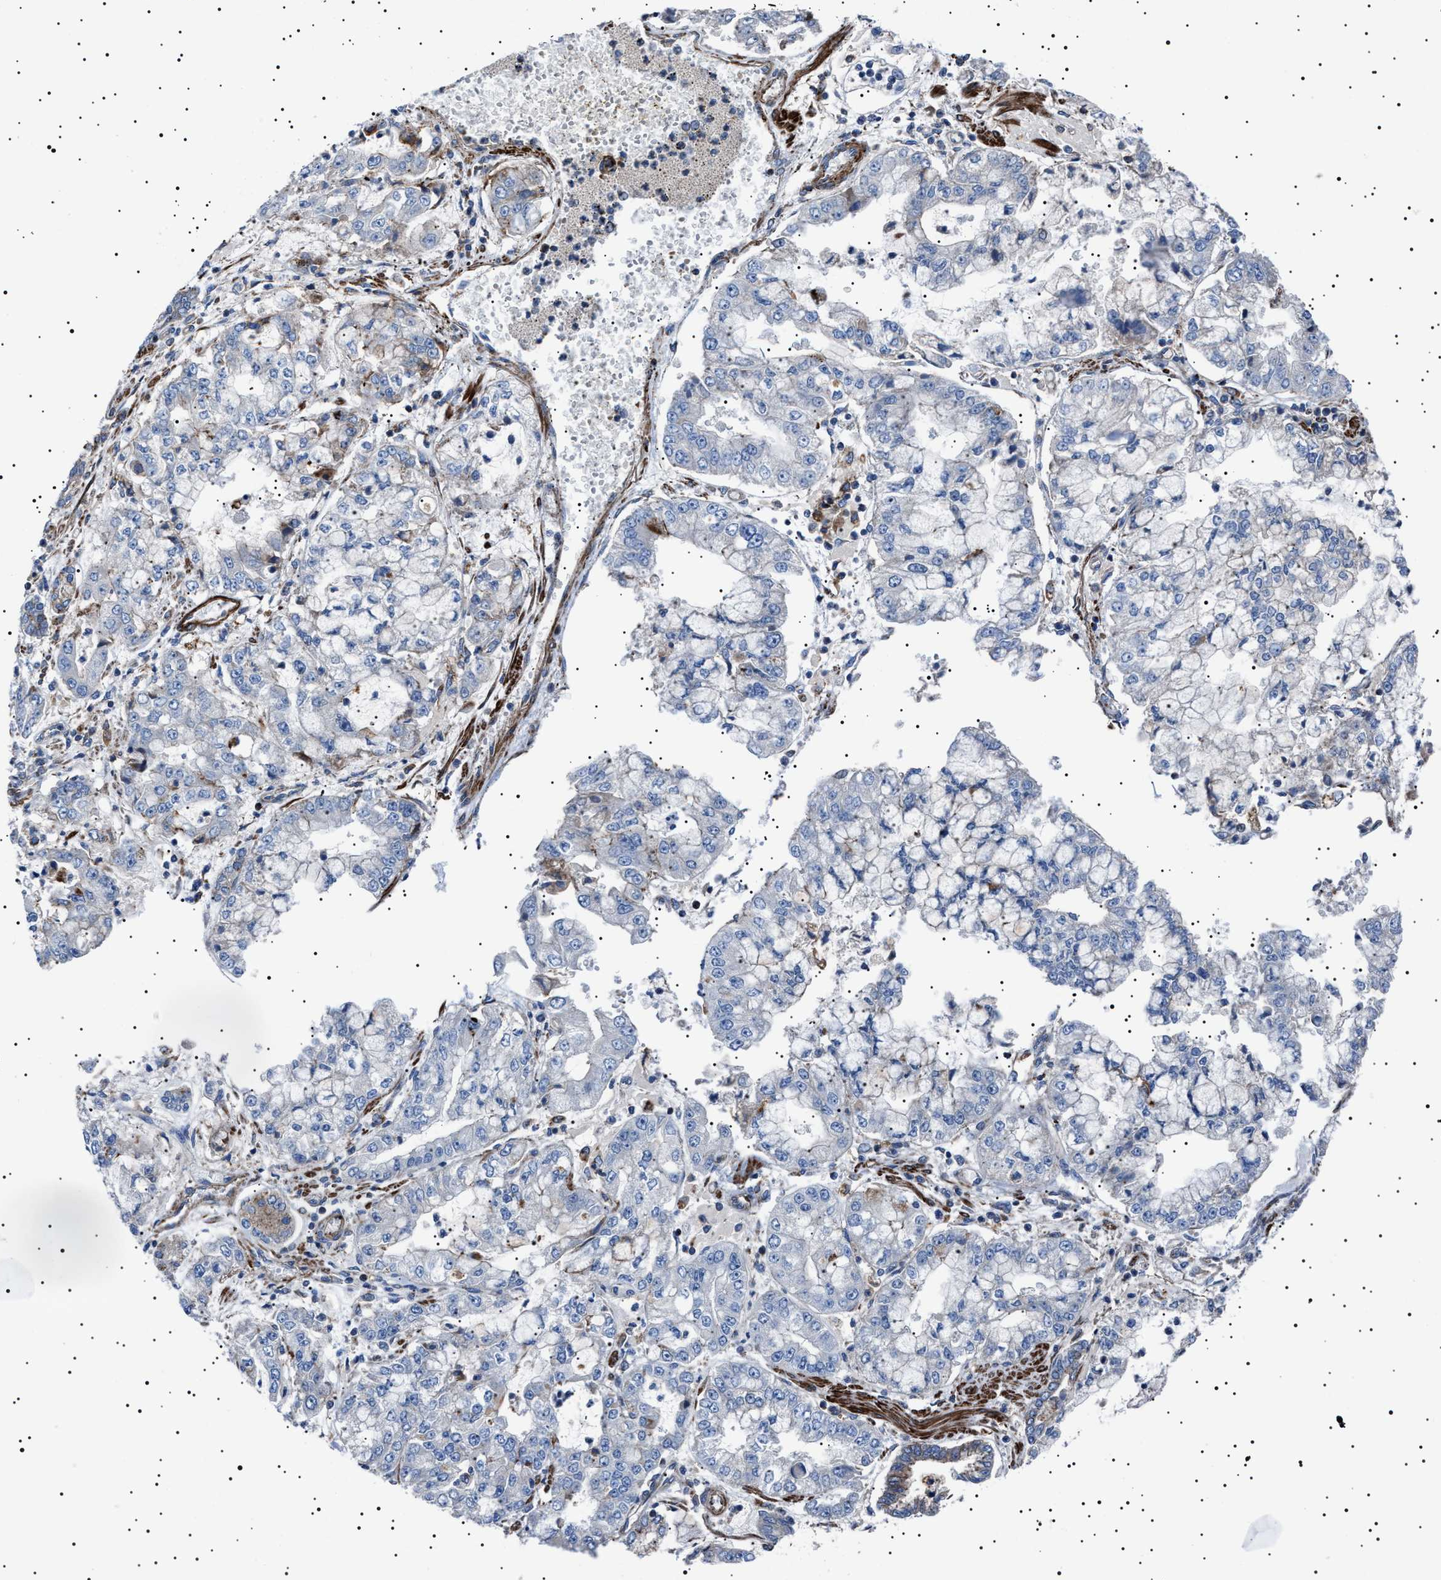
{"staining": {"intensity": "negative", "quantity": "none", "location": "none"}, "tissue": "stomach cancer", "cell_type": "Tumor cells", "image_type": "cancer", "snomed": [{"axis": "morphology", "description": "Adenocarcinoma, NOS"}, {"axis": "topography", "description": "Stomach"}], "caption": "IHC of human adenocarcinoma (stomach) exhibits no positivity in tumor cells. Brightfield microscopy of immunohistochemistry stained with DAB (brown) and hematoxylin (blue), captured at high magnification.", "gene": "NEU1", "patient": {"sex": "male", "age": 76}}